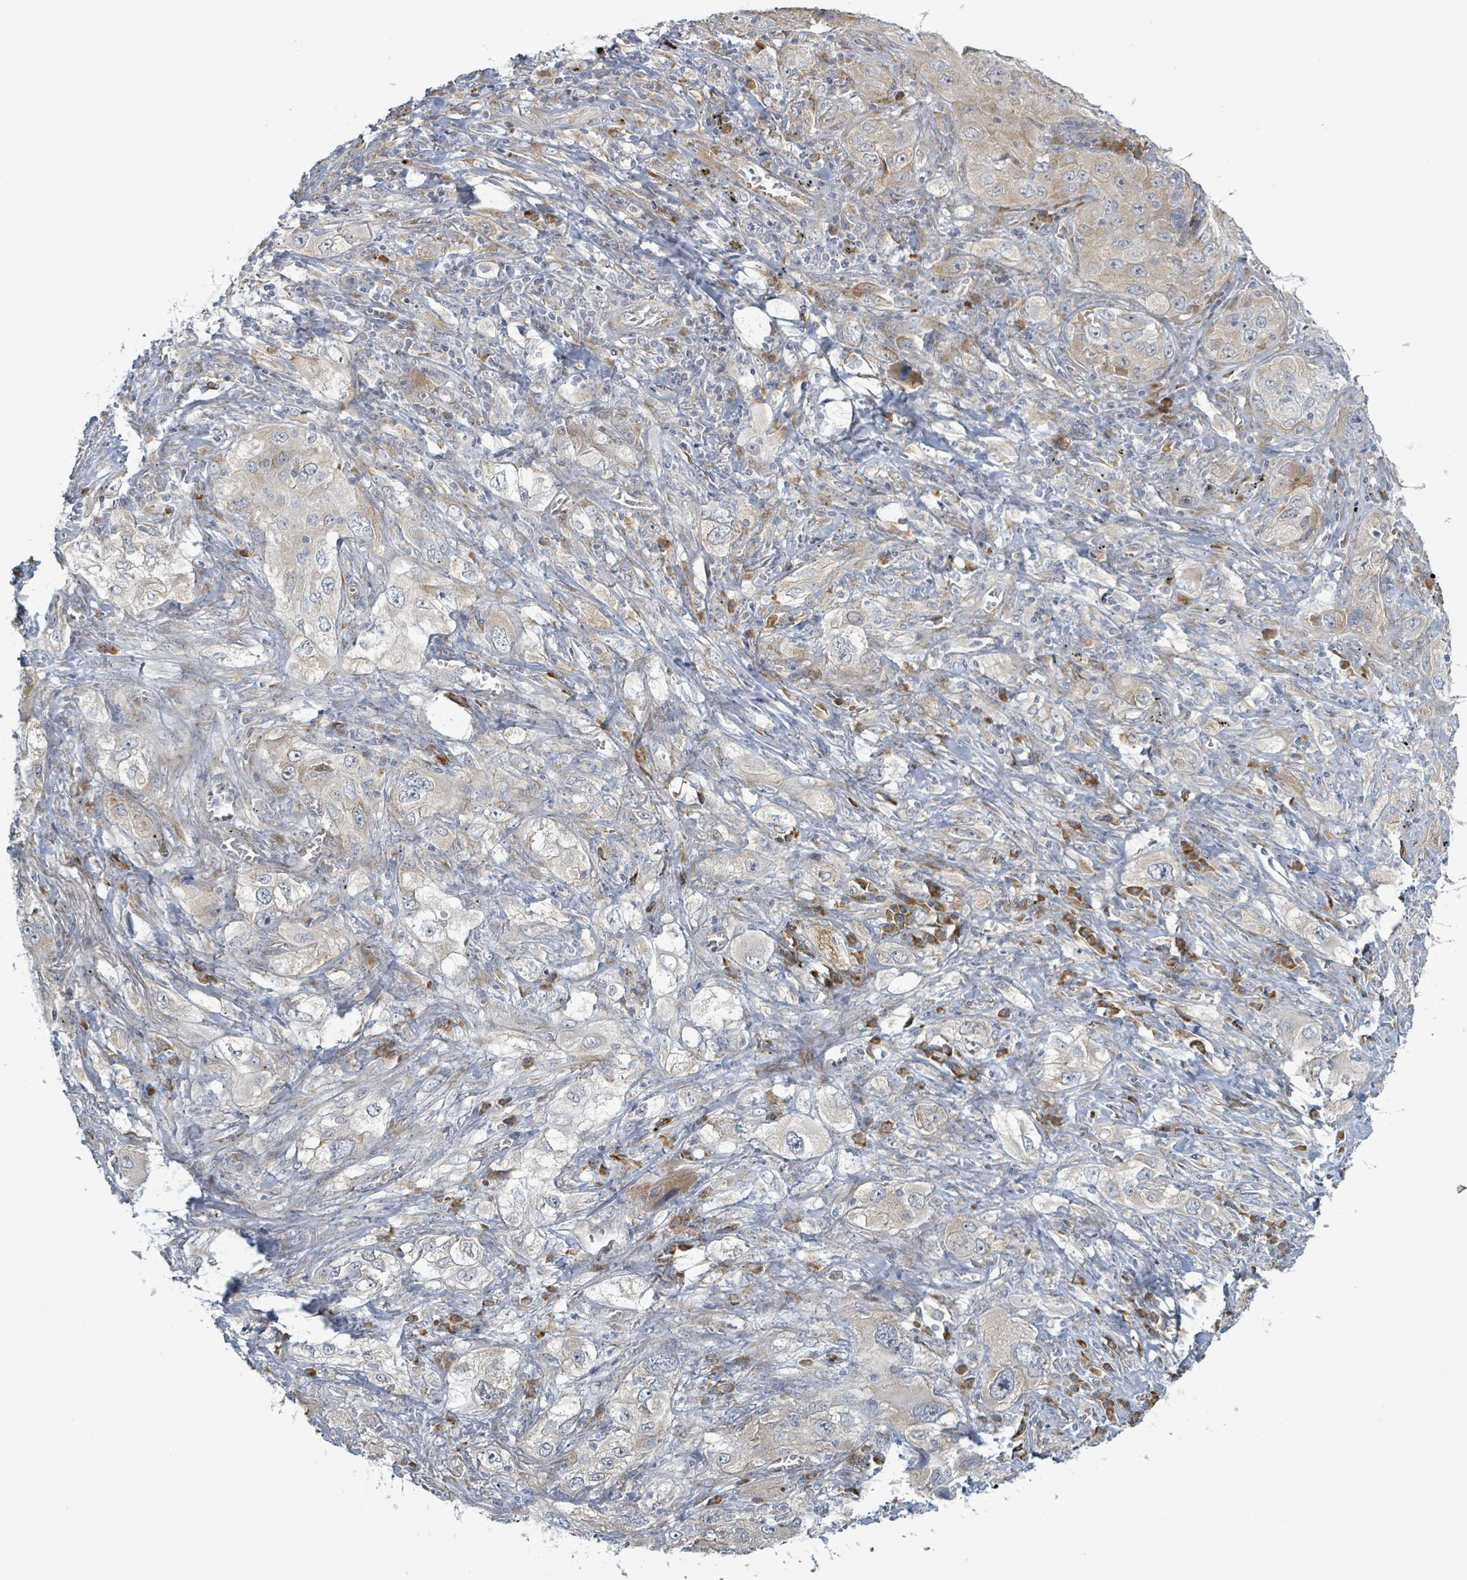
{"staining": {"intensity": "weak", "quantity": "<25%", "location": "cytoplasmic/membranous"}, "tissue": "lung cancer", "cell_type": "Tumor cells", "image_type": "cancer", "snomed": [{"axis": "morphology", "description": "Squamous cell carcinoma, NOS"}, {"axis": "topography", "description": "Lung"}], "caption": "There is no significant expression in tumor cells of lung cancer.", "gene": "RPL32", "patient": {"sex": "female", "age": 69}}